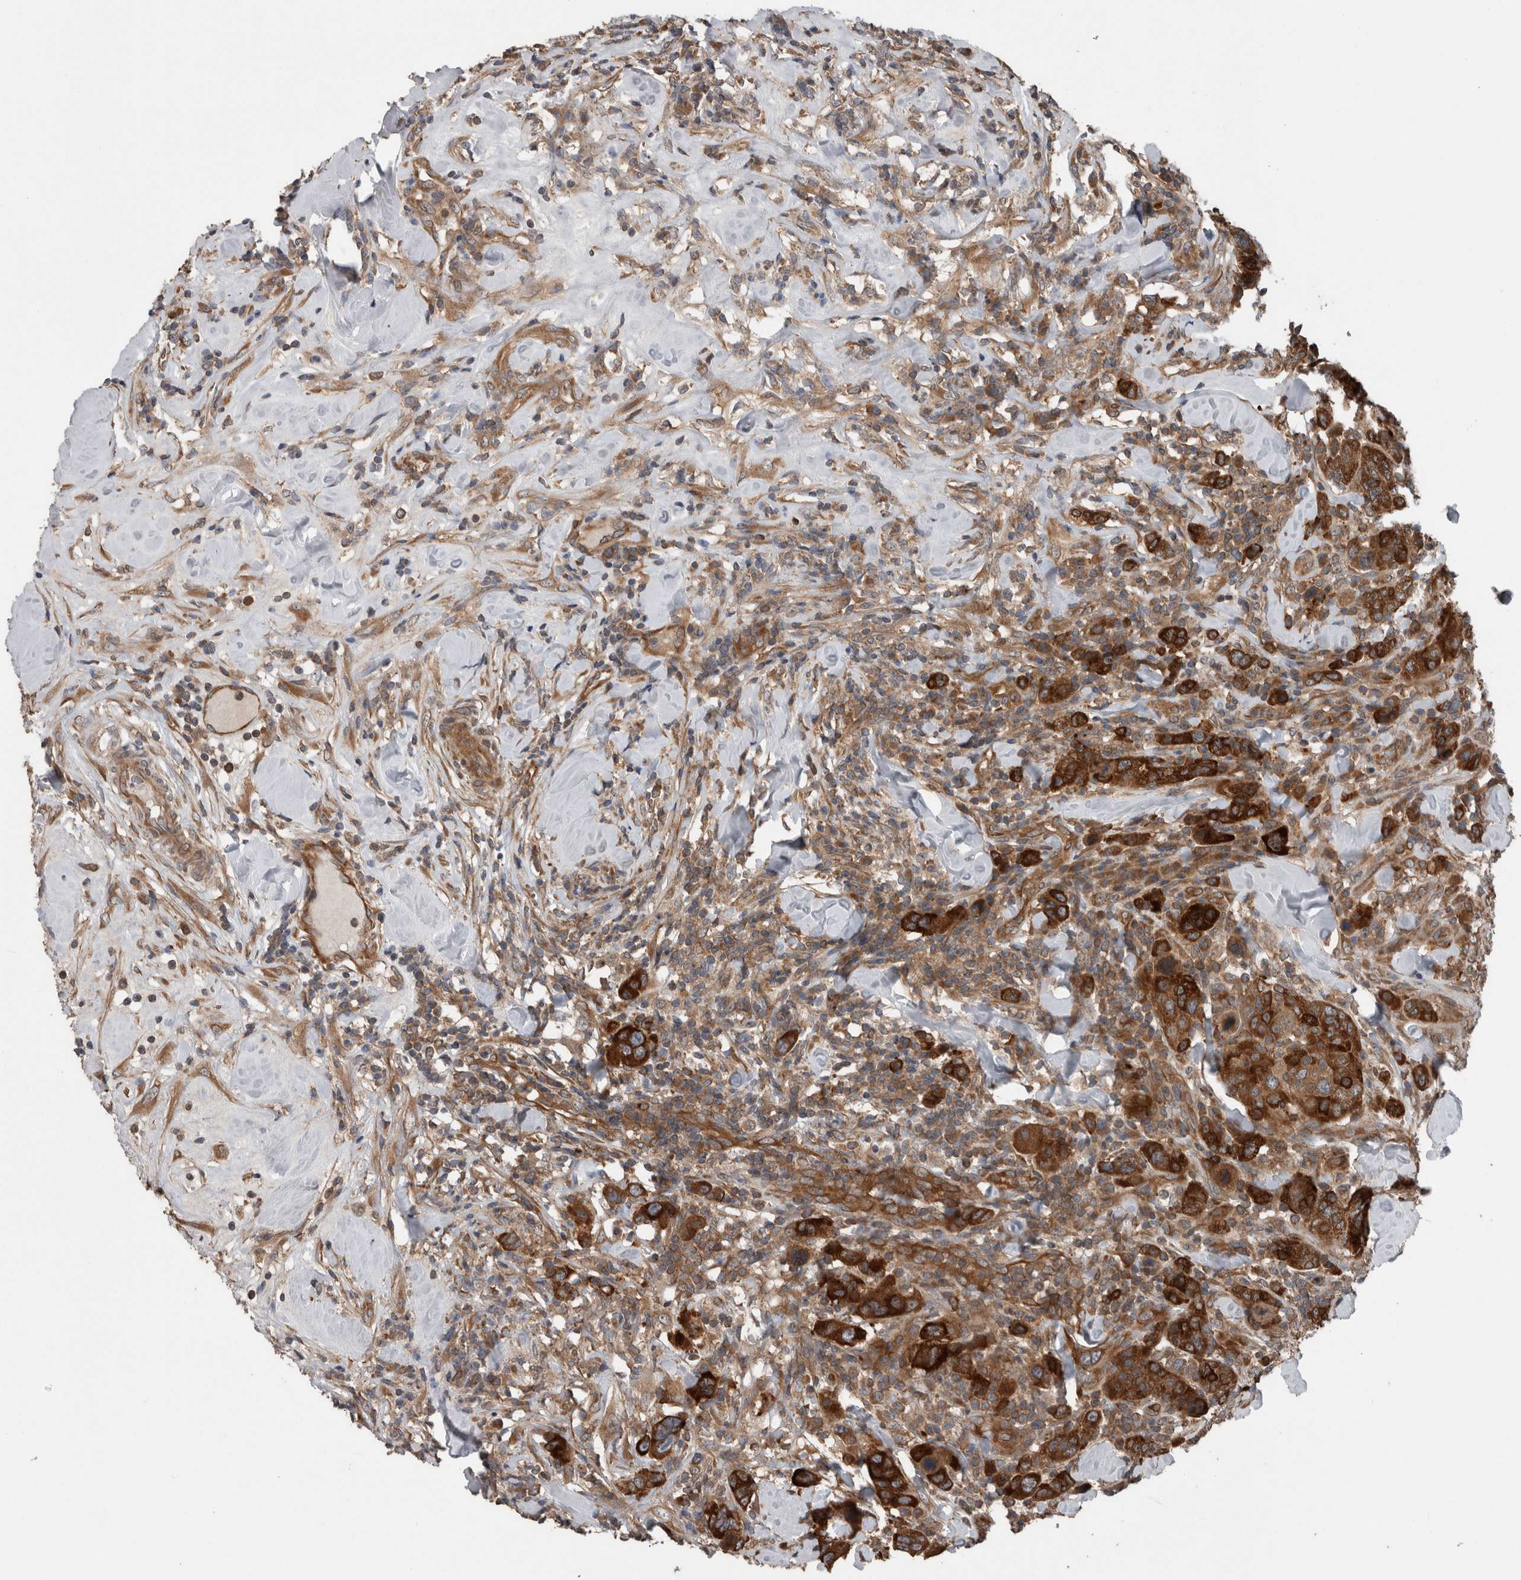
{"staining": {"intensity": "strong", "quantity": ">75%", "location": "cytoplasmic/membranous"}, "tissue": "breast cancer", "cell_type": "Tumor cells", "image_type": "cancer", "snomed": [{"axis": "morphology", "description": "Duct carcinoma"}, {"axis": "topography", "description": "Breast"}], "caption": "Human breast cancer (invasive ductal carcinoma) stained for a protein (brown) demonstrates strong cytoplasmic/membranous positive expression in about >75% of tumor cells.", "gene": "RIOK3", "patient": {"sex": "female", "age": 37}}